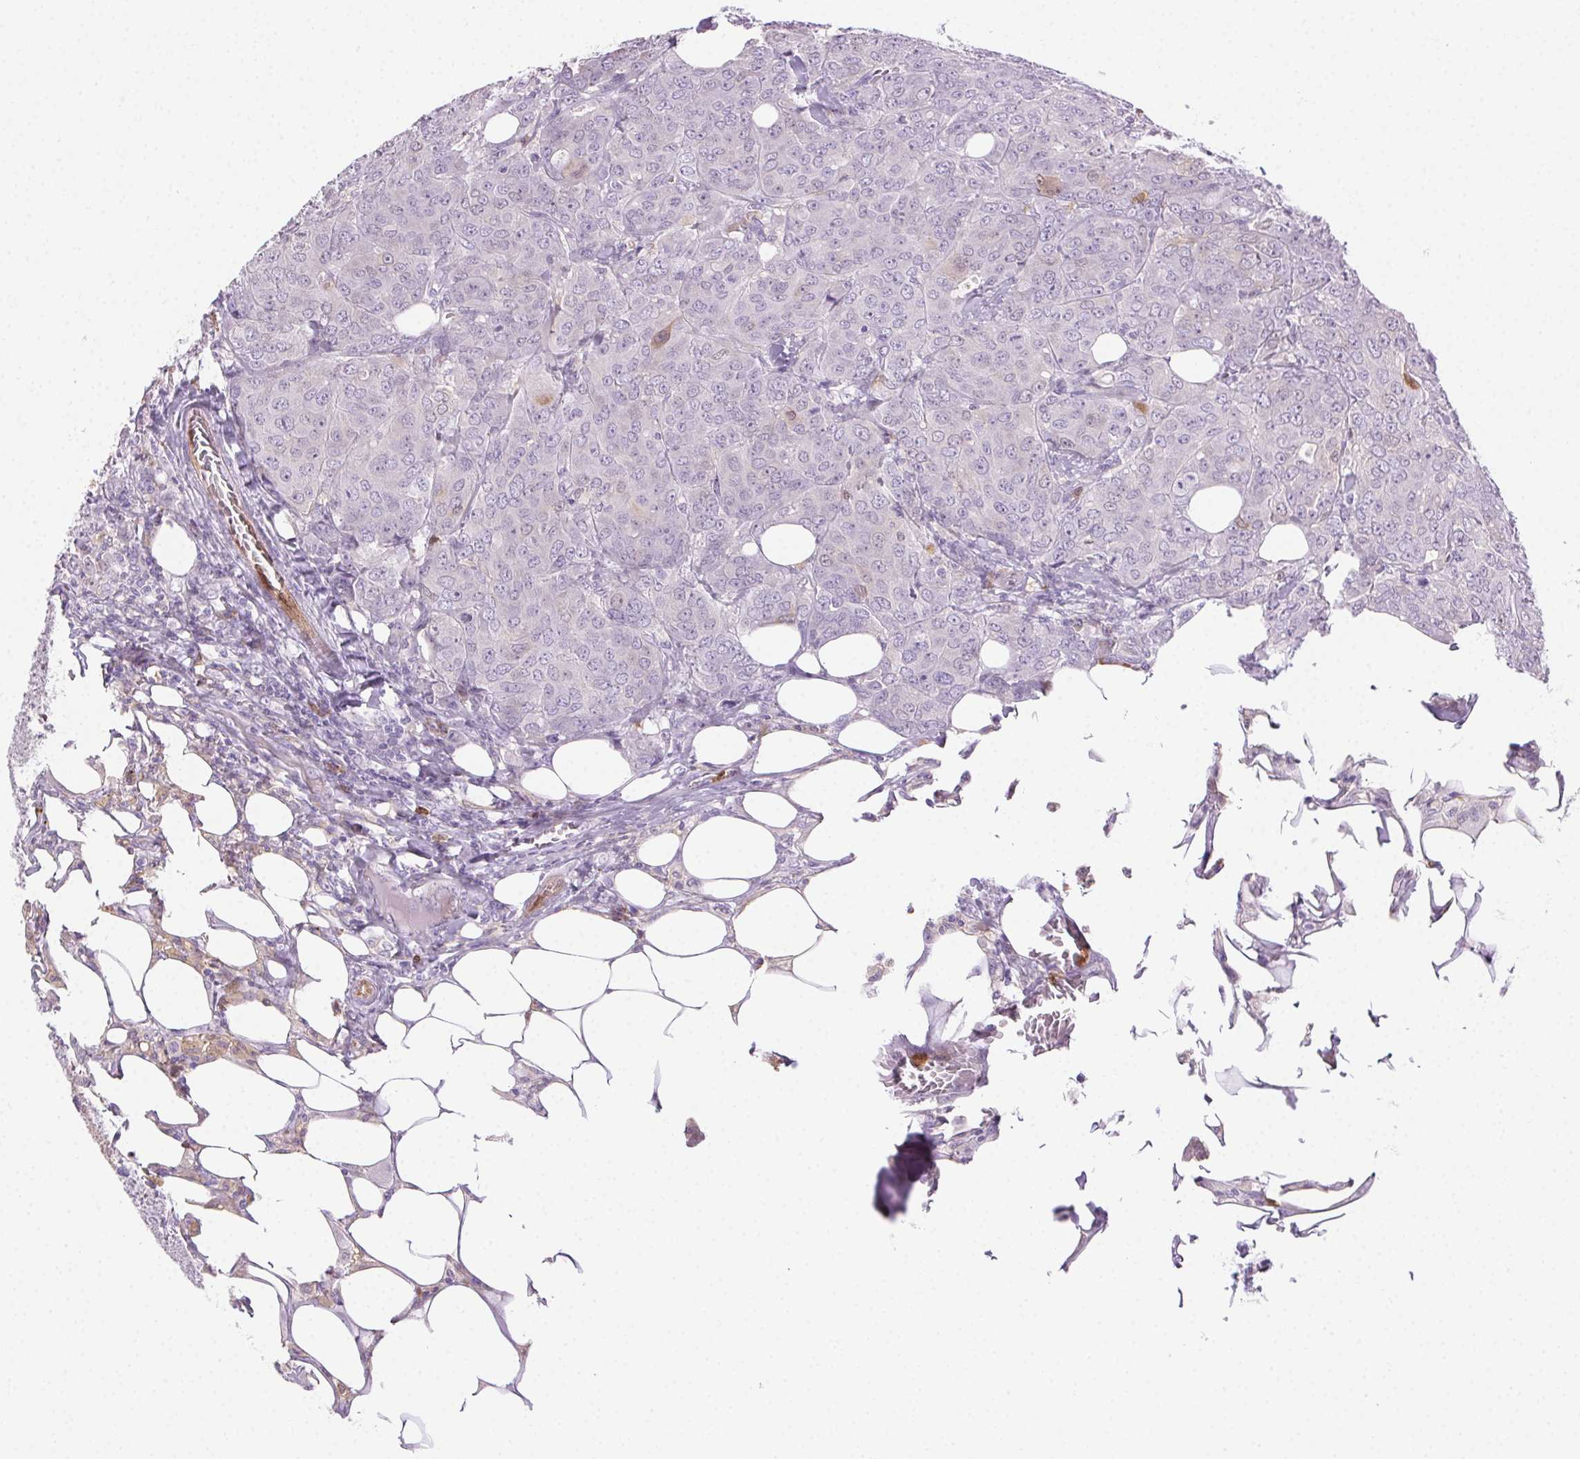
{"staining": {"intensity": "negative", "quantity": "none", "location": "none"}, "tissue": "breast cancer", "cell_type": "Tumor cells", "image_type": "cancer", "snomed": [{"axis": "morphology", "description": "Duct carcinoma"}, {"axis": "topography", "description": "Breast"}], "caption": "Immunohistochemistry (IHC) image of neoplastic tissue: human breast intraductal carcinoma stained with DAB shows no significant protein positivity in tumor cells. (Brightfield microscopy of DAB immunohistochemistry at high magnification).", "gene": "TMEM45A", "patient": {"sex": "female", "age": 43}}